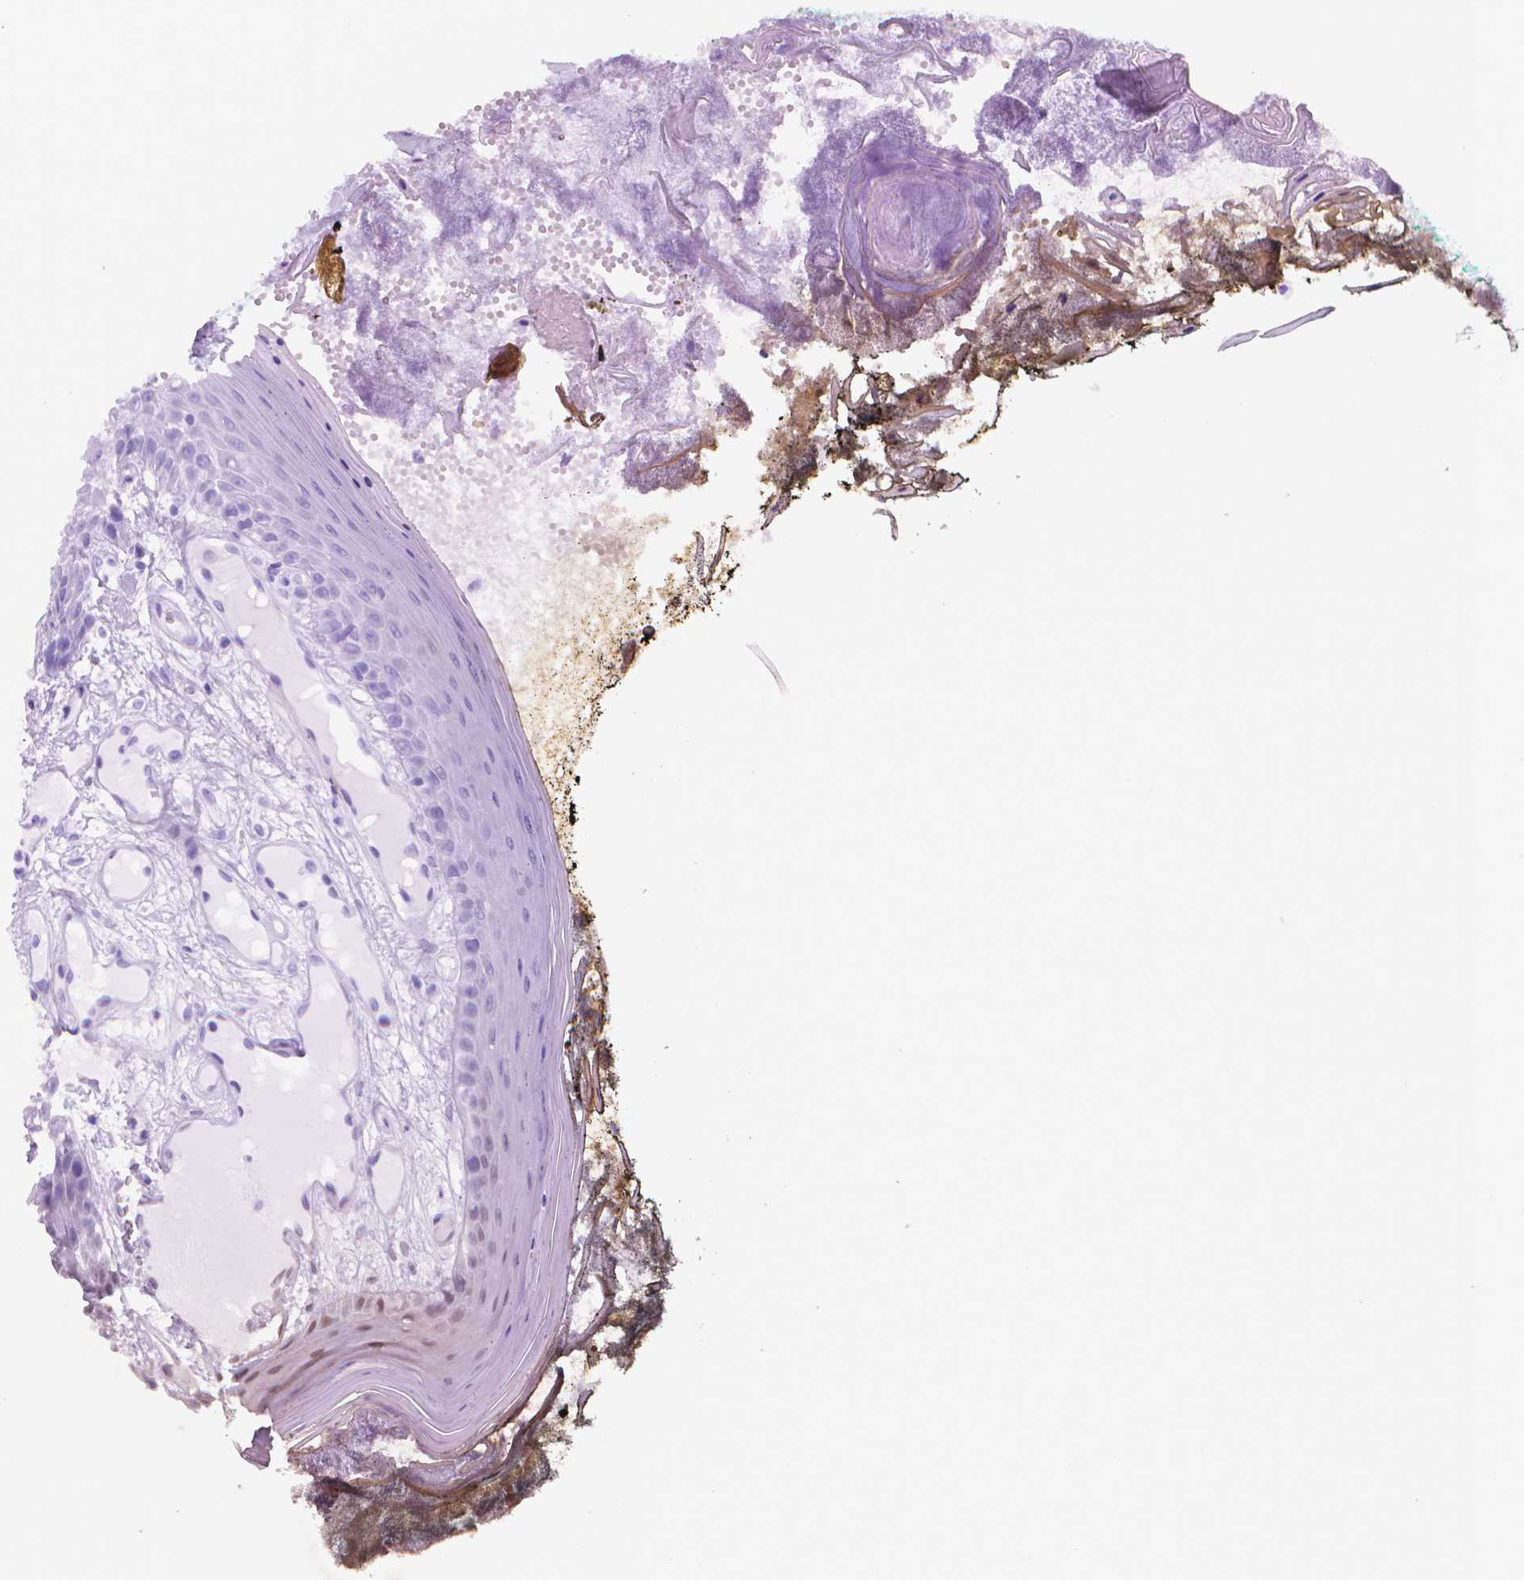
{"staining": {"intensity": "negative", "quantity": "none", "location": "none"}, "tissue": "oral mucosa", "cell_type": "Squamous epithelial cells", "image_type": "normal", "snomed": [{"axis": "morphology", "description": "Normal tissue, NOS"}, {"axis": "topography", "description": "Oral tissue"}], "caption": "The photomicrograph exhibits no significant staining in squamous epithelial cells of oral mucosa.", "gene": "POLR3D", "patient": {"sex": "male", "age": 9}}